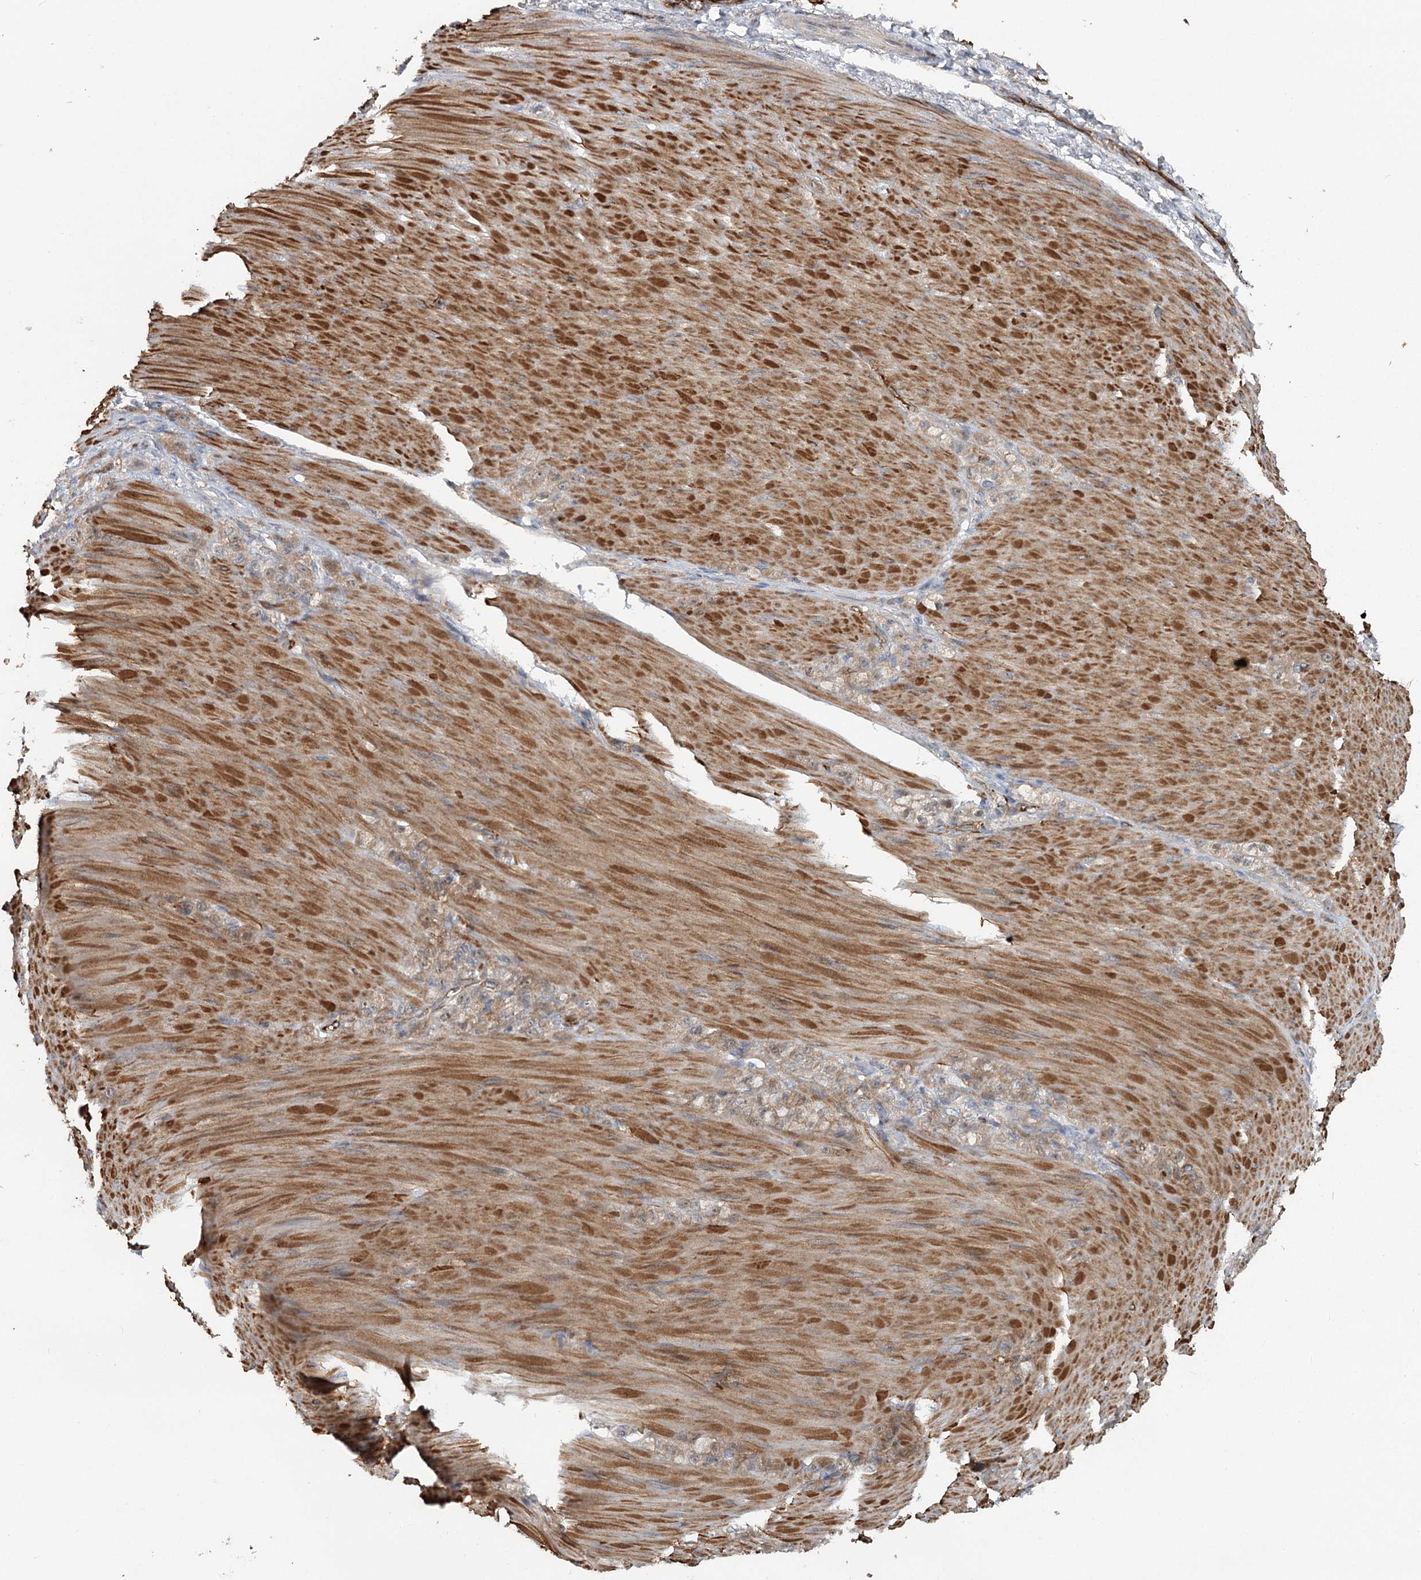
{"staining": {"intensity": "weak", "quantity": ">75%", "location": "cytoplasmic/membranous"}, "tissue": "stomach cancer", "cell_type": "Tumor cells", "image_type": "cancer", "snomed": [{"axis": "morphology", "description": "Normal tissue, NOS"}, {"axis": "morphology", "description": "Adenocarcinoma, NOS"}, {"axis": "topography", "description": "Stomach"}], "caption": "Stomach cancer (adenocarcinoma) tissue exhibits weak cytoplasmic/membranous positivity in about >75% of tumor cells, visualized by immunohistochemistry.", "gene": "MAP3K13", "patient": {"sex": "male", "age": 82}}